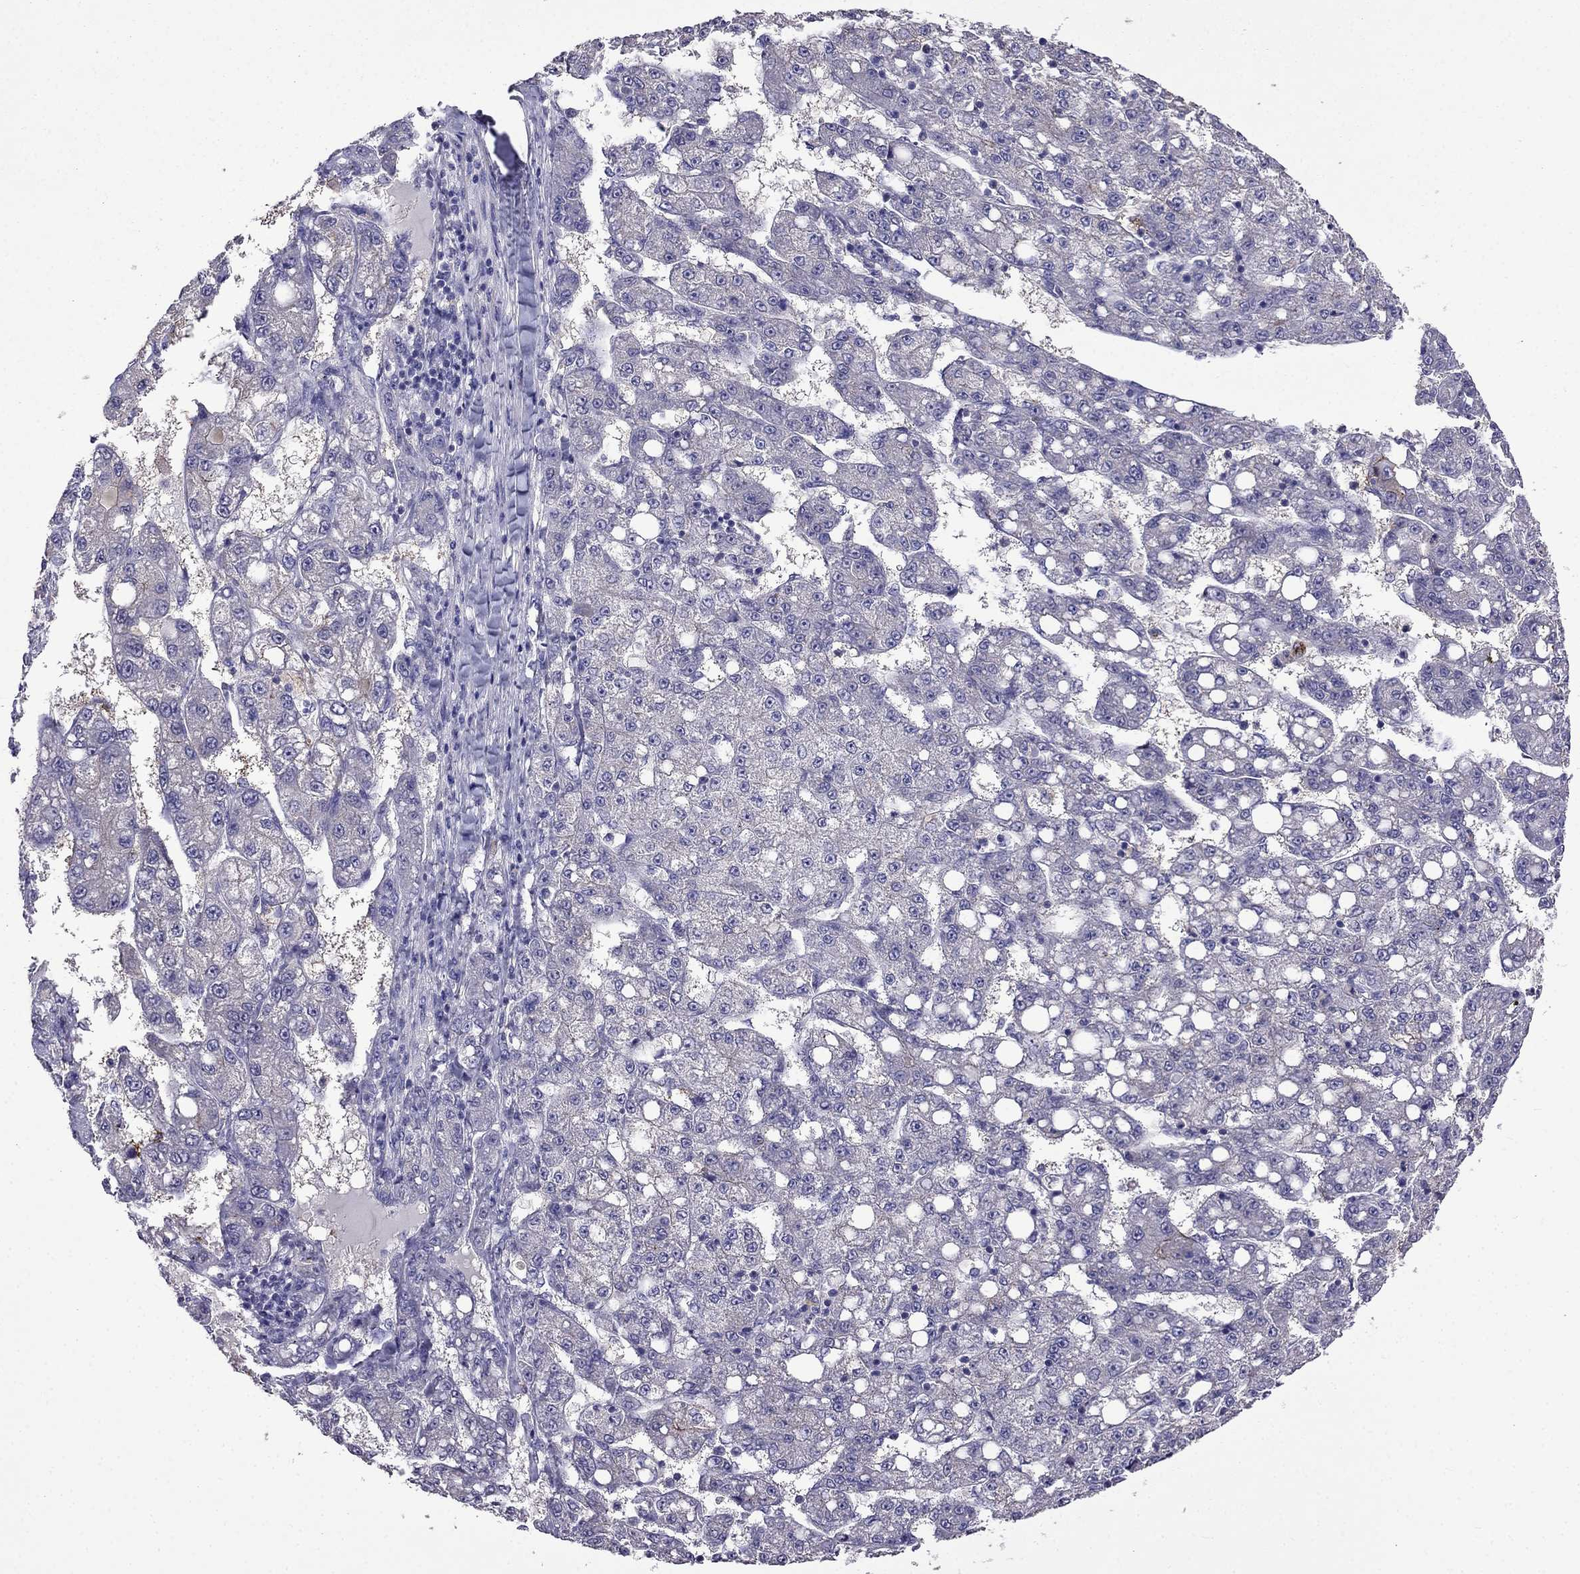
{"staining": {"intensity": "negative", "quantity": "none", "location": "none"}, "tissue": "liver cancer", "cell_type": "Tumor cells", "image_type": "cancer", "snomed": [{"axis": "morphology", "description": "Carcinoma, Hepatocellular, NOS"}, {"axis": "topography", "description": "Liver"}], "caption": "Human hepatocellular carcinoma (liver) stained for a protein using immunohistochemistry displays no staining in tumor cells.", "gene": "AQP9", "patient": {"sex": "female", "age": 65}}